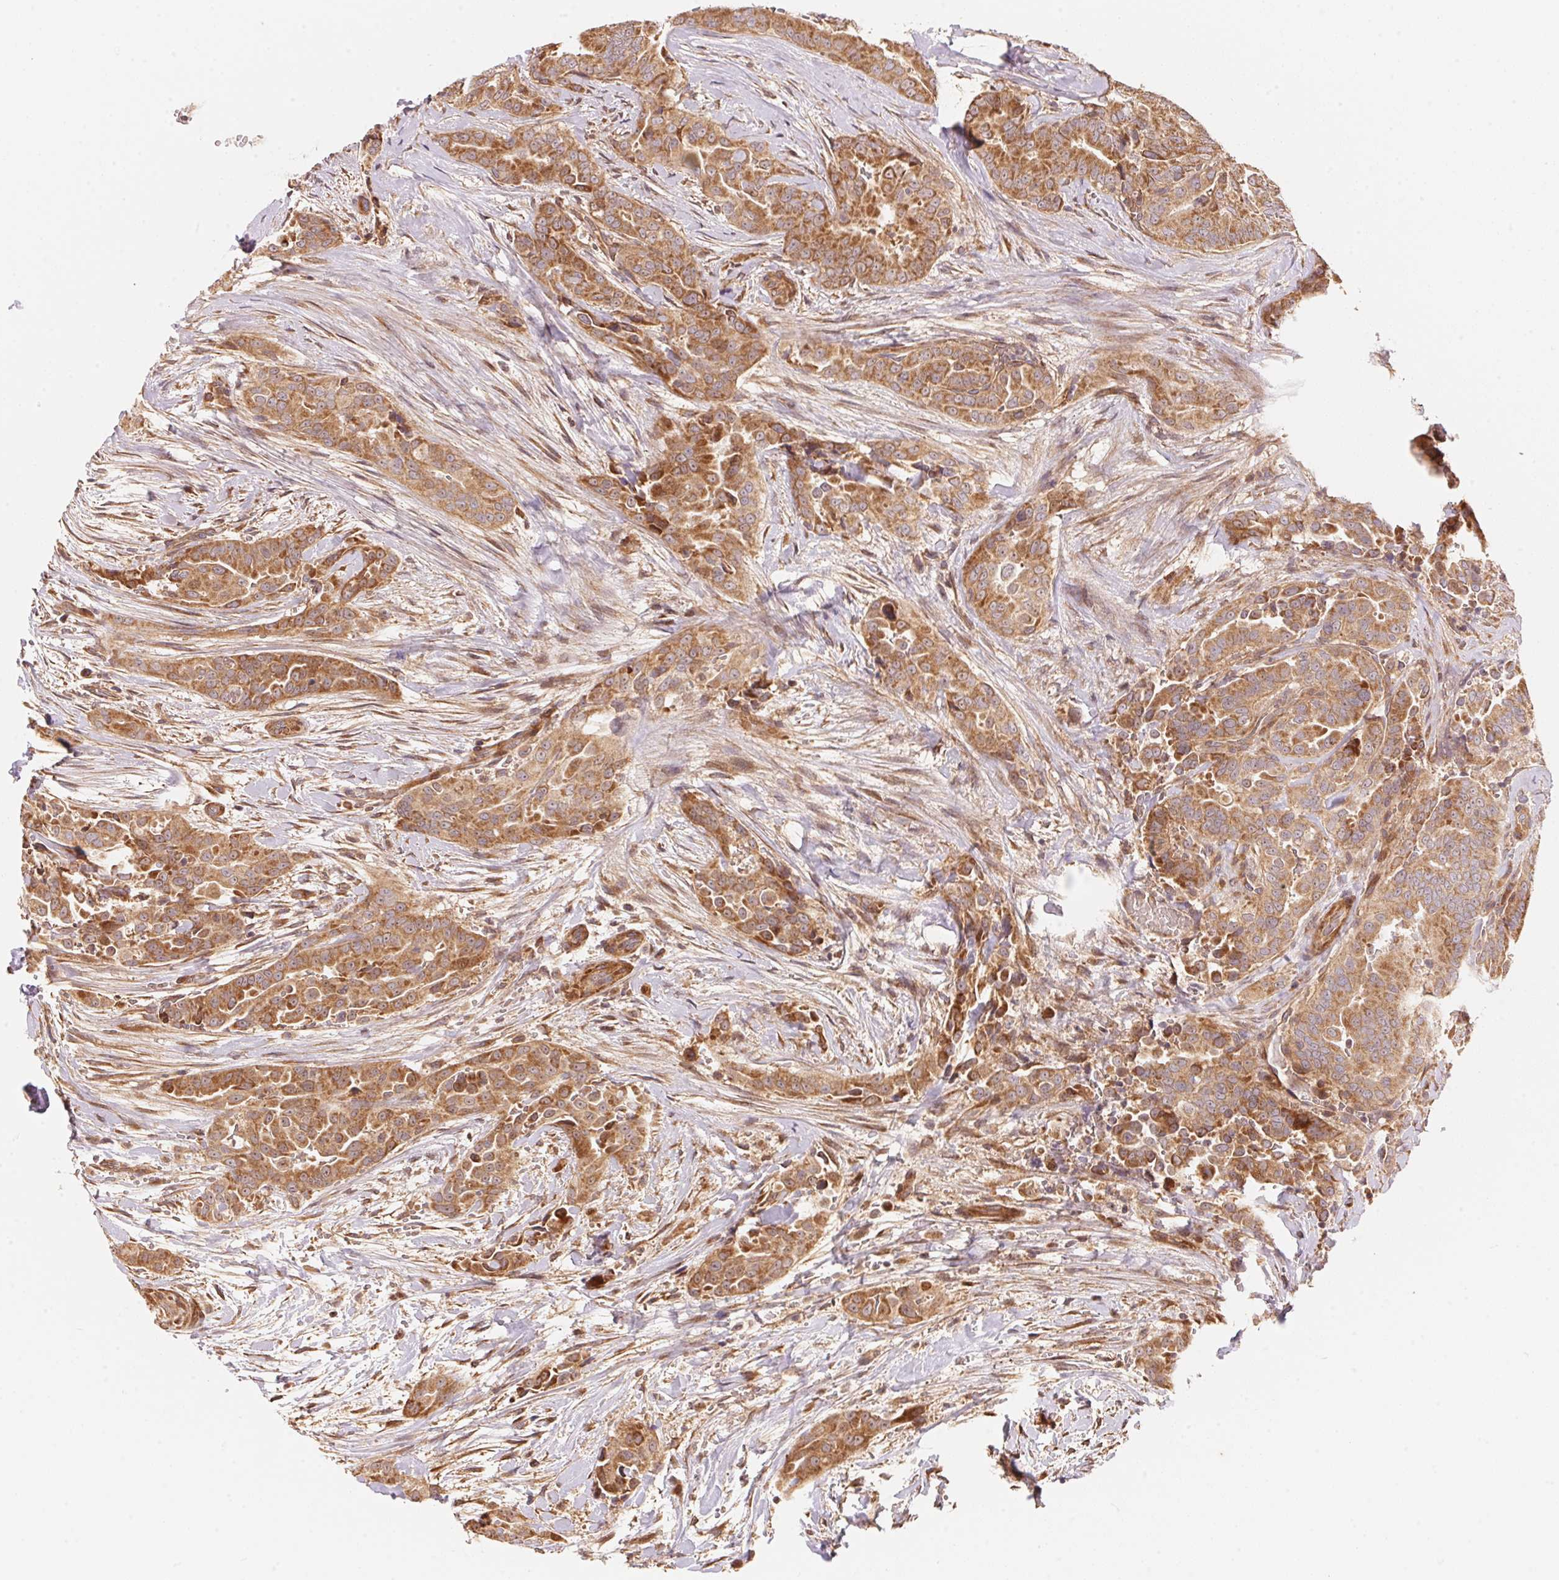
{"staining": {"intensity": "moderate", "quantity": ">75%", "location": "cytoplasmic/membranous"}, "tissue": "thyroid cancer", "cell_type": "Tumor cells", "image_type": "cancer", "snomed": [{"axis": "morphology", "description": "Papillary adenocarcinoma, NOS"}, {"axis": "topography", "description": "Thyroid gland"}], "caption": "Papillary adenocarcinoma (thyroid) stained for a protein (brown) exhibits moderate cytoplasmic/membranous positive expression in about >75% of tumor cells.", "gene": "TNIP2", "patient": {"sex": "male", "age": 61}}